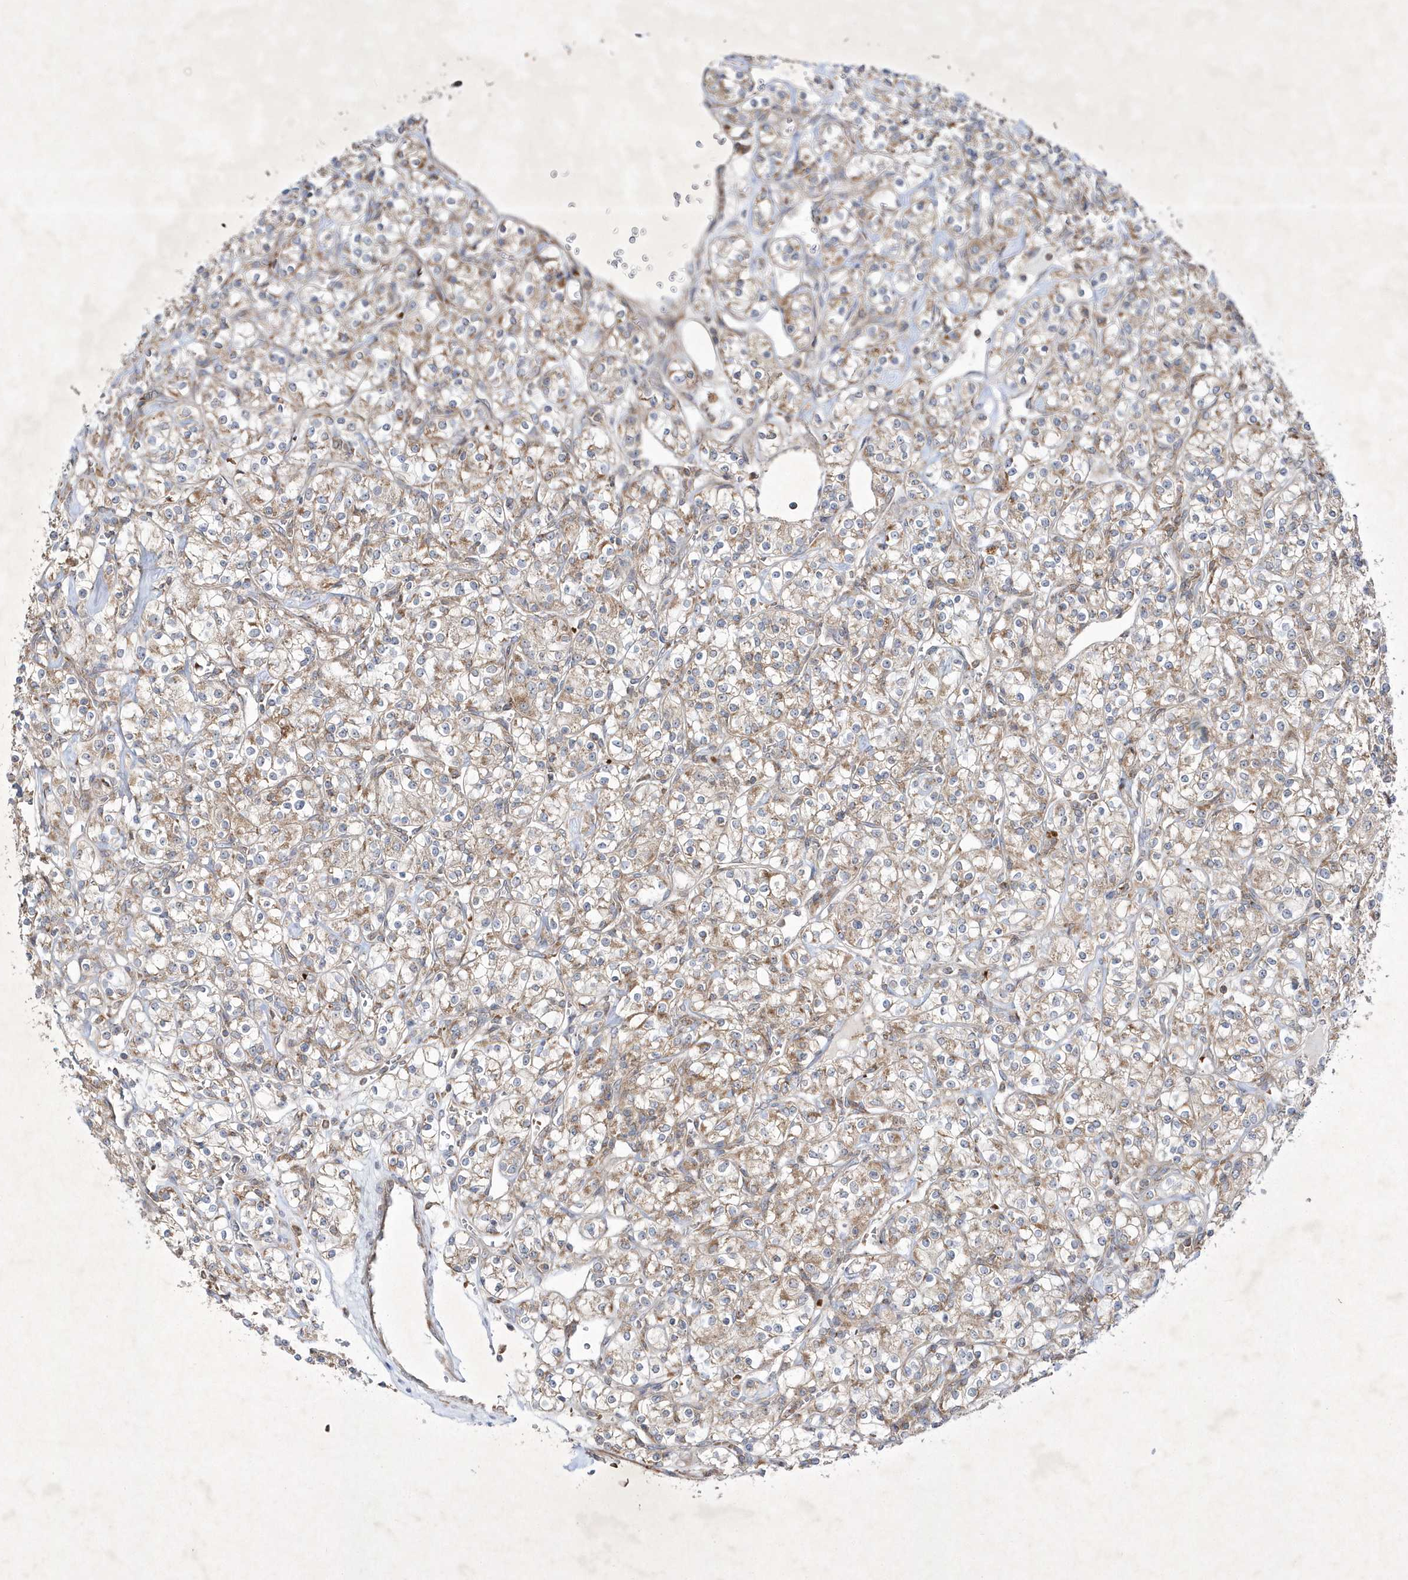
{"staining": {"intensity": "moderate", "quantity": ">75%", "location": "cytoplasmic/membranous"}, "tissue": "renal cancer", "cell_type": "Tumor cells", "image_type": "cancer", "snomed": [{"axis": "morphology", "description": "Adenocarcinoma, NOS"}, {"axis": "topography", "description": "Kidney"}], "caption": "Adenocarcinoma (renal) was stained to show a protein in brown. There is medium levels of moderate cytoplasmic/membranous positivity in about >75% of tumor cells.", "gene": "OPA1", "patient": {"sex": "male", "age": 77}}